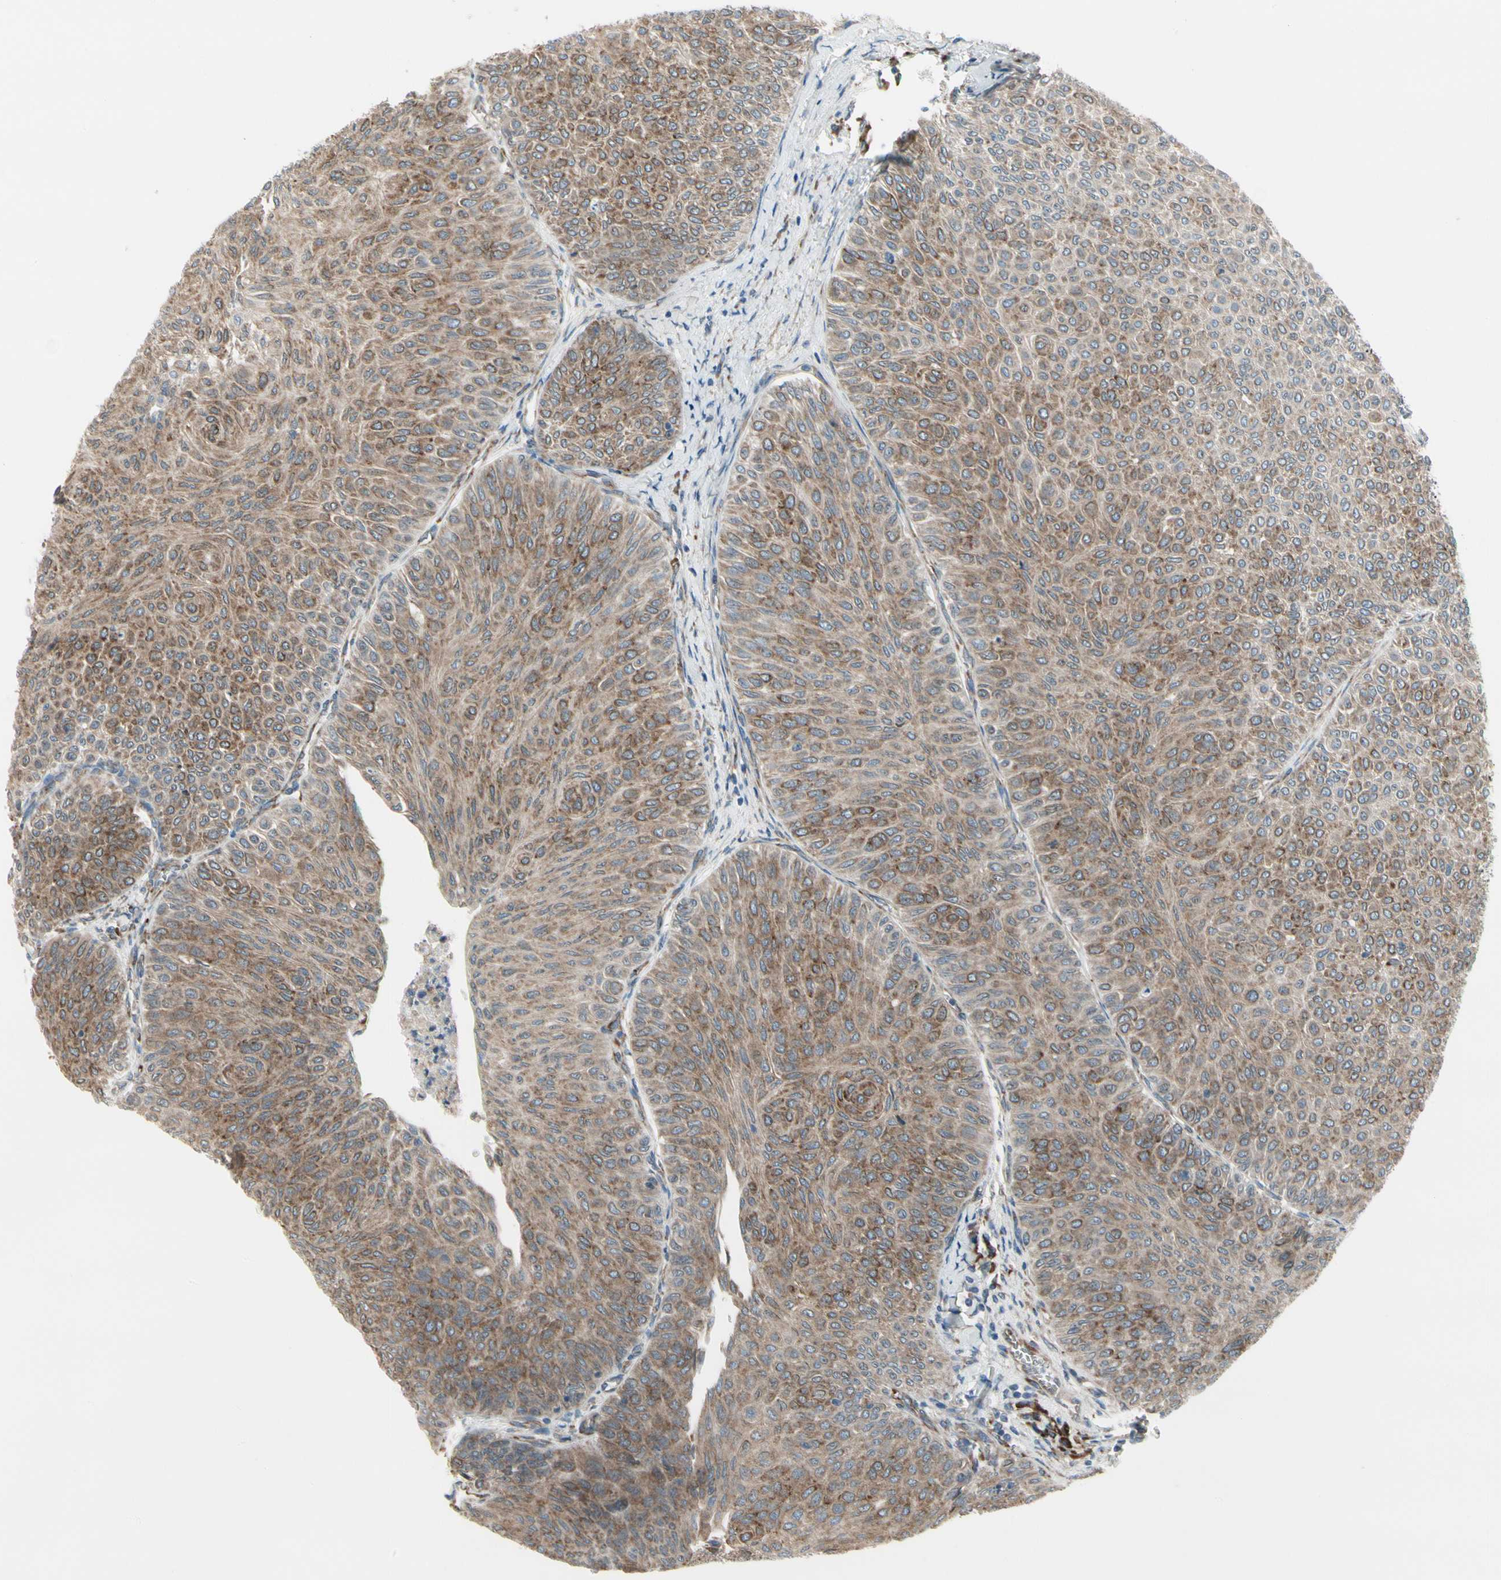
{"staining": {"intensity": "moderate", "quantity": ">75%", "location": "cytoplasmic/membranous"}, "tissue": "urothelial cancer", "cell_type": "Tumor cells", "image_type": "cancer", "snomed": [{"axis": "morphology", "description": "Urothelial carcinoma, Low grade"}, {"axis": "topography", "description": "Urinary bladder"}], "caption": "Human urothelial carcinoma (low-grade) stained for a protein (brown) displays moderate cytoplasmic/membranous positive positivity in about >75% of tumor cells.", "gene": "FNDC3A", "patient": {"sex": "male", "age": 78}}